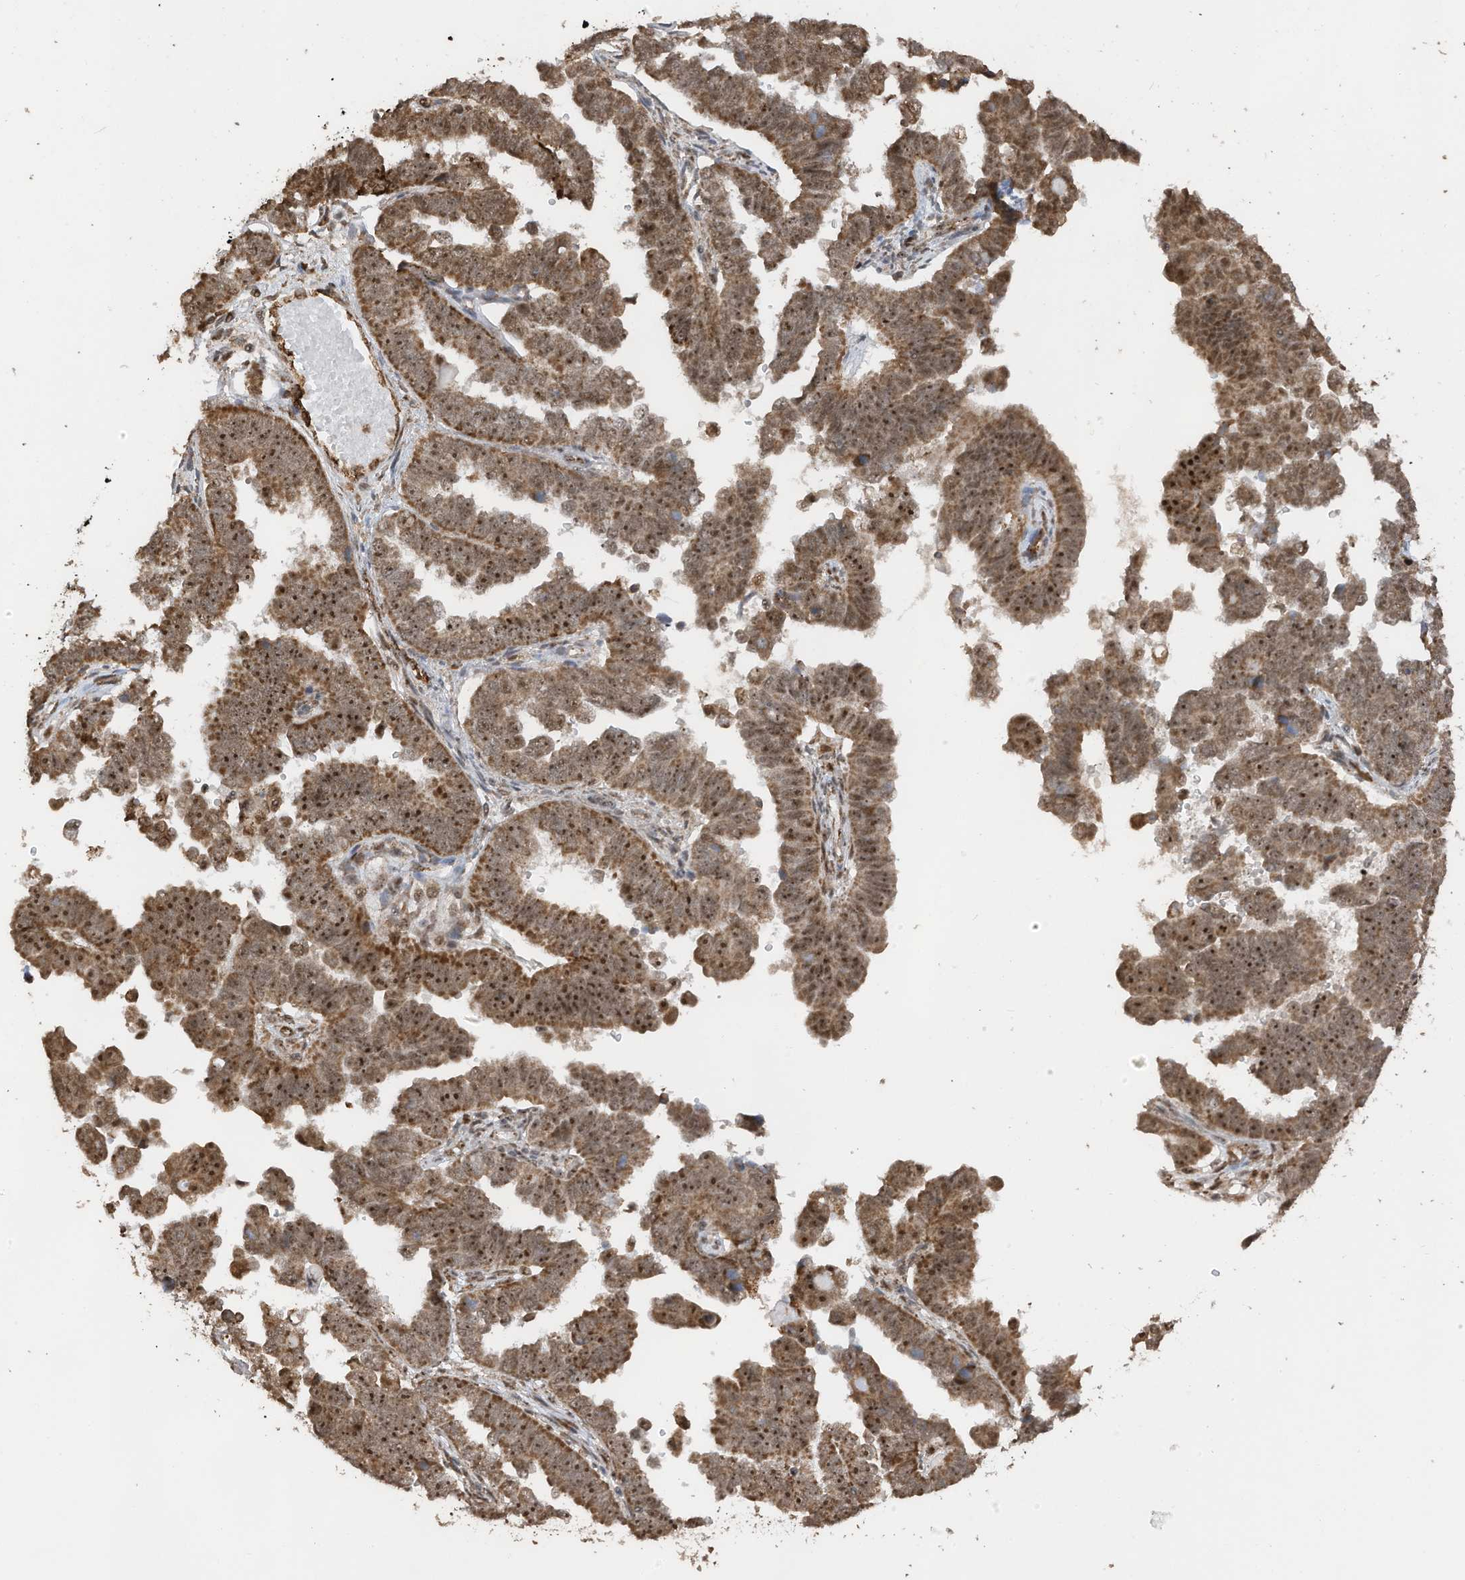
{"staining": {"intensity": "moderate", "quantity": ">75%", "location": "cytoplasmic/membranous,nuclear"}, "tissue": "endometrial cancer", "cell_type": "Tumor cells", "image_type": "cancer", "snomed": [{"axis": "morphology", "description": "Adenocarcinoma, NOS"}, {"axis": "topography", "description": "Endometrium"}], "caption": "Human endometrial cancer (adenocarcinoma) stained with a protein marker displays moderate staining in tumor cells.", "gene": "ERLEC1", "patient": {"sex": "female", "age": 75}}